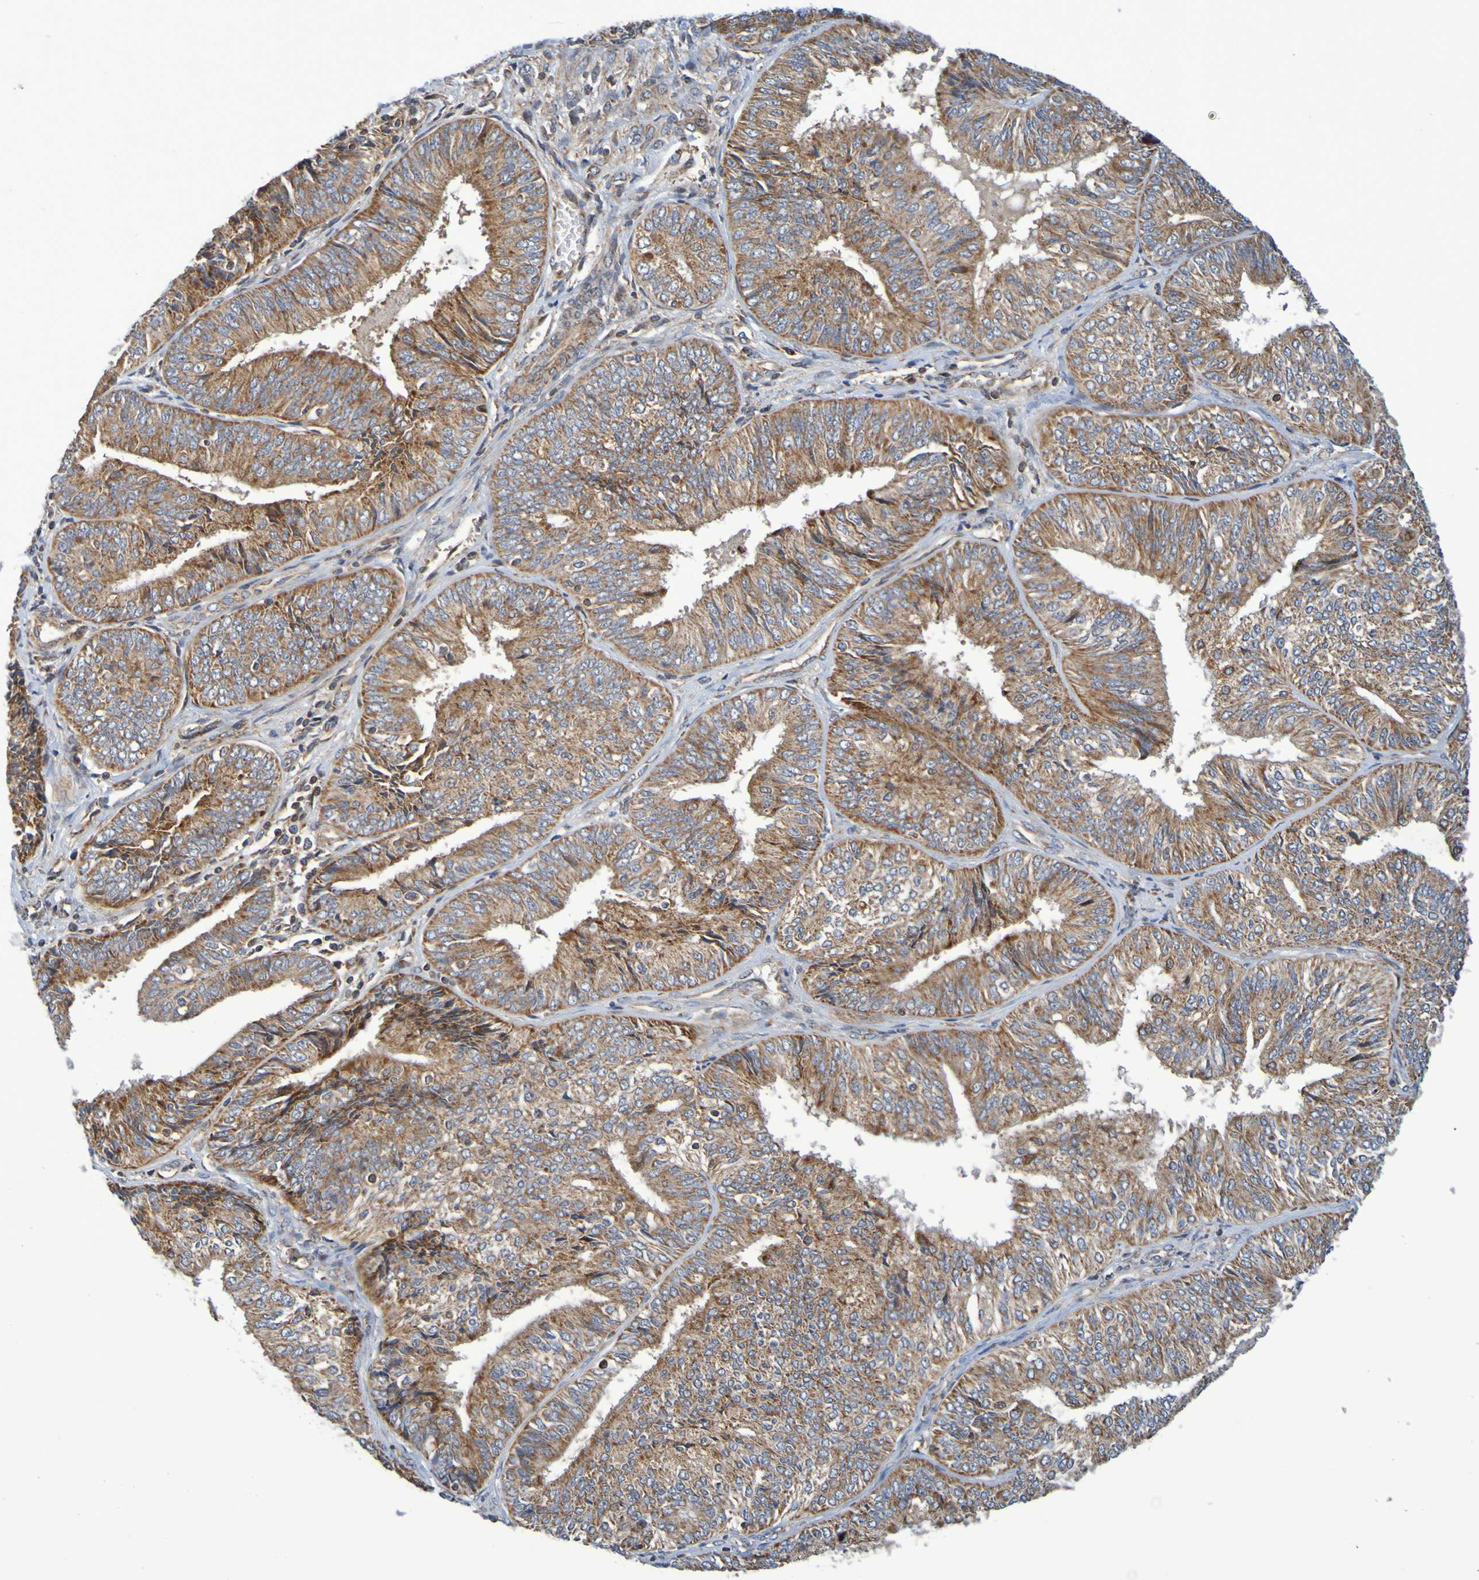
{"staining": {"intensity": "strong", "quantity": ">75%", "location": "cytoplasmic/membranous"}, "tissue": "endometrial cancer", "cell_type": "Tumor cells", "image_type": "cancer", "snomed": [{"axis": "morphology", "description": "Adenocarcinoma, NOS"}, {"axis": "topography", "description": "Endometrium"}], "caption": "Endometrial cancer (adenocarcinoma) stained with DAB immunohistochemistry (IHC) demonstrates high levels of strong cytoplasmic/membranous expression in about >75% of tumor cells. Using DAB (brown) and hematoxylin (blue) stains, captured at high magnification using brightfield microscopy.", "gene": "CCDC51", "patient": {"sex": "female", "age": 58}}